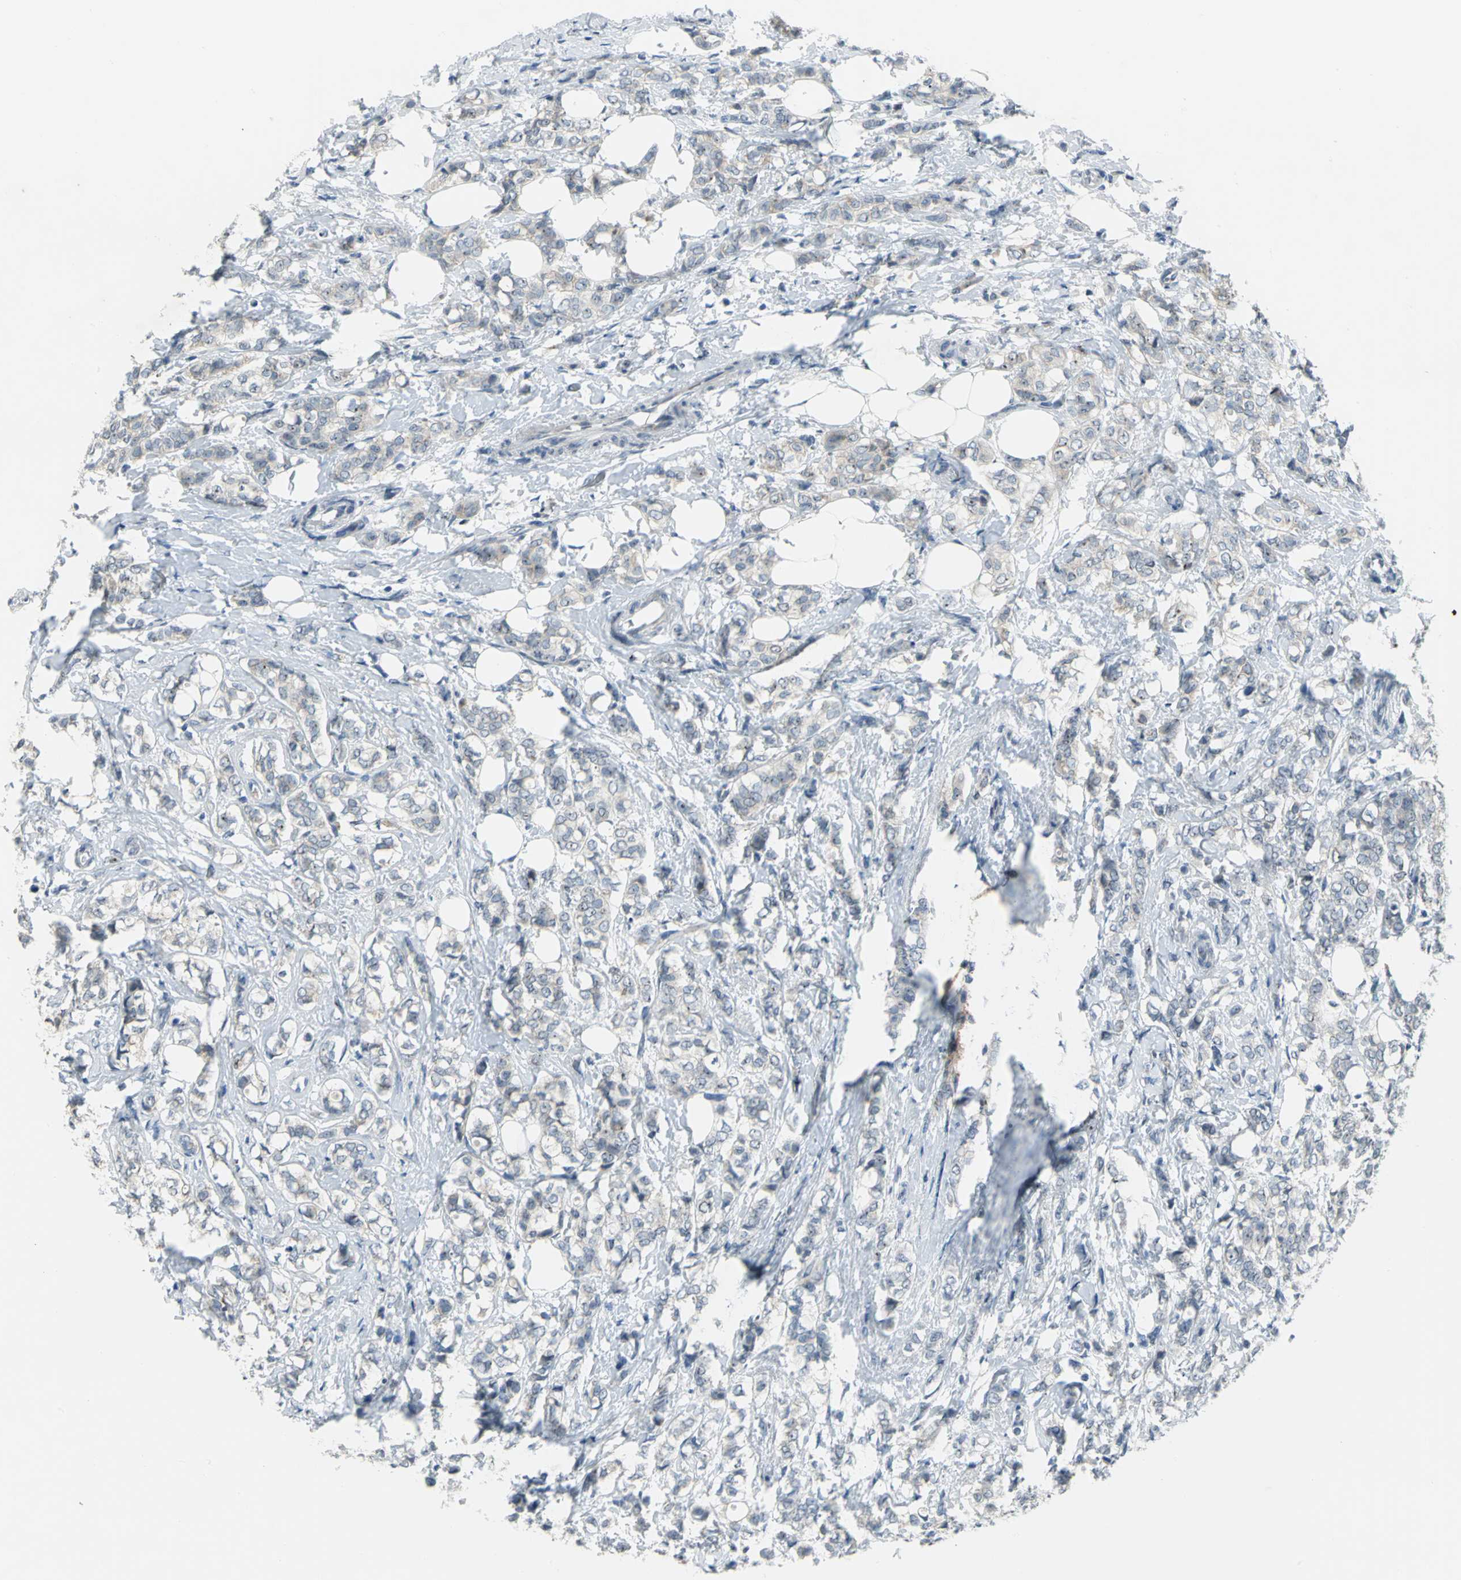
{"staining": {"intensity": "moderate", "quantity": "25%-75%", "location": "nuclear"}, "tissue": "breast cancer", "cell_type": "Tumor cells", "image_type": "cancer", "snomed": [{"axis": "morphology", "description": "Lobular carcinoma"}, {"axis": "topography", "description": "Breast"}], "caption": "Breast cancer was stained to show a protein in brown. There is medium levels of moderate nuclear expression in about 25%-75% of tumor cells. (DAB IHC, brown staining for protein, blue staining for nuclei).", "gene": "MYBBP1A", "patient": {"sex": "female", "age": 60}}